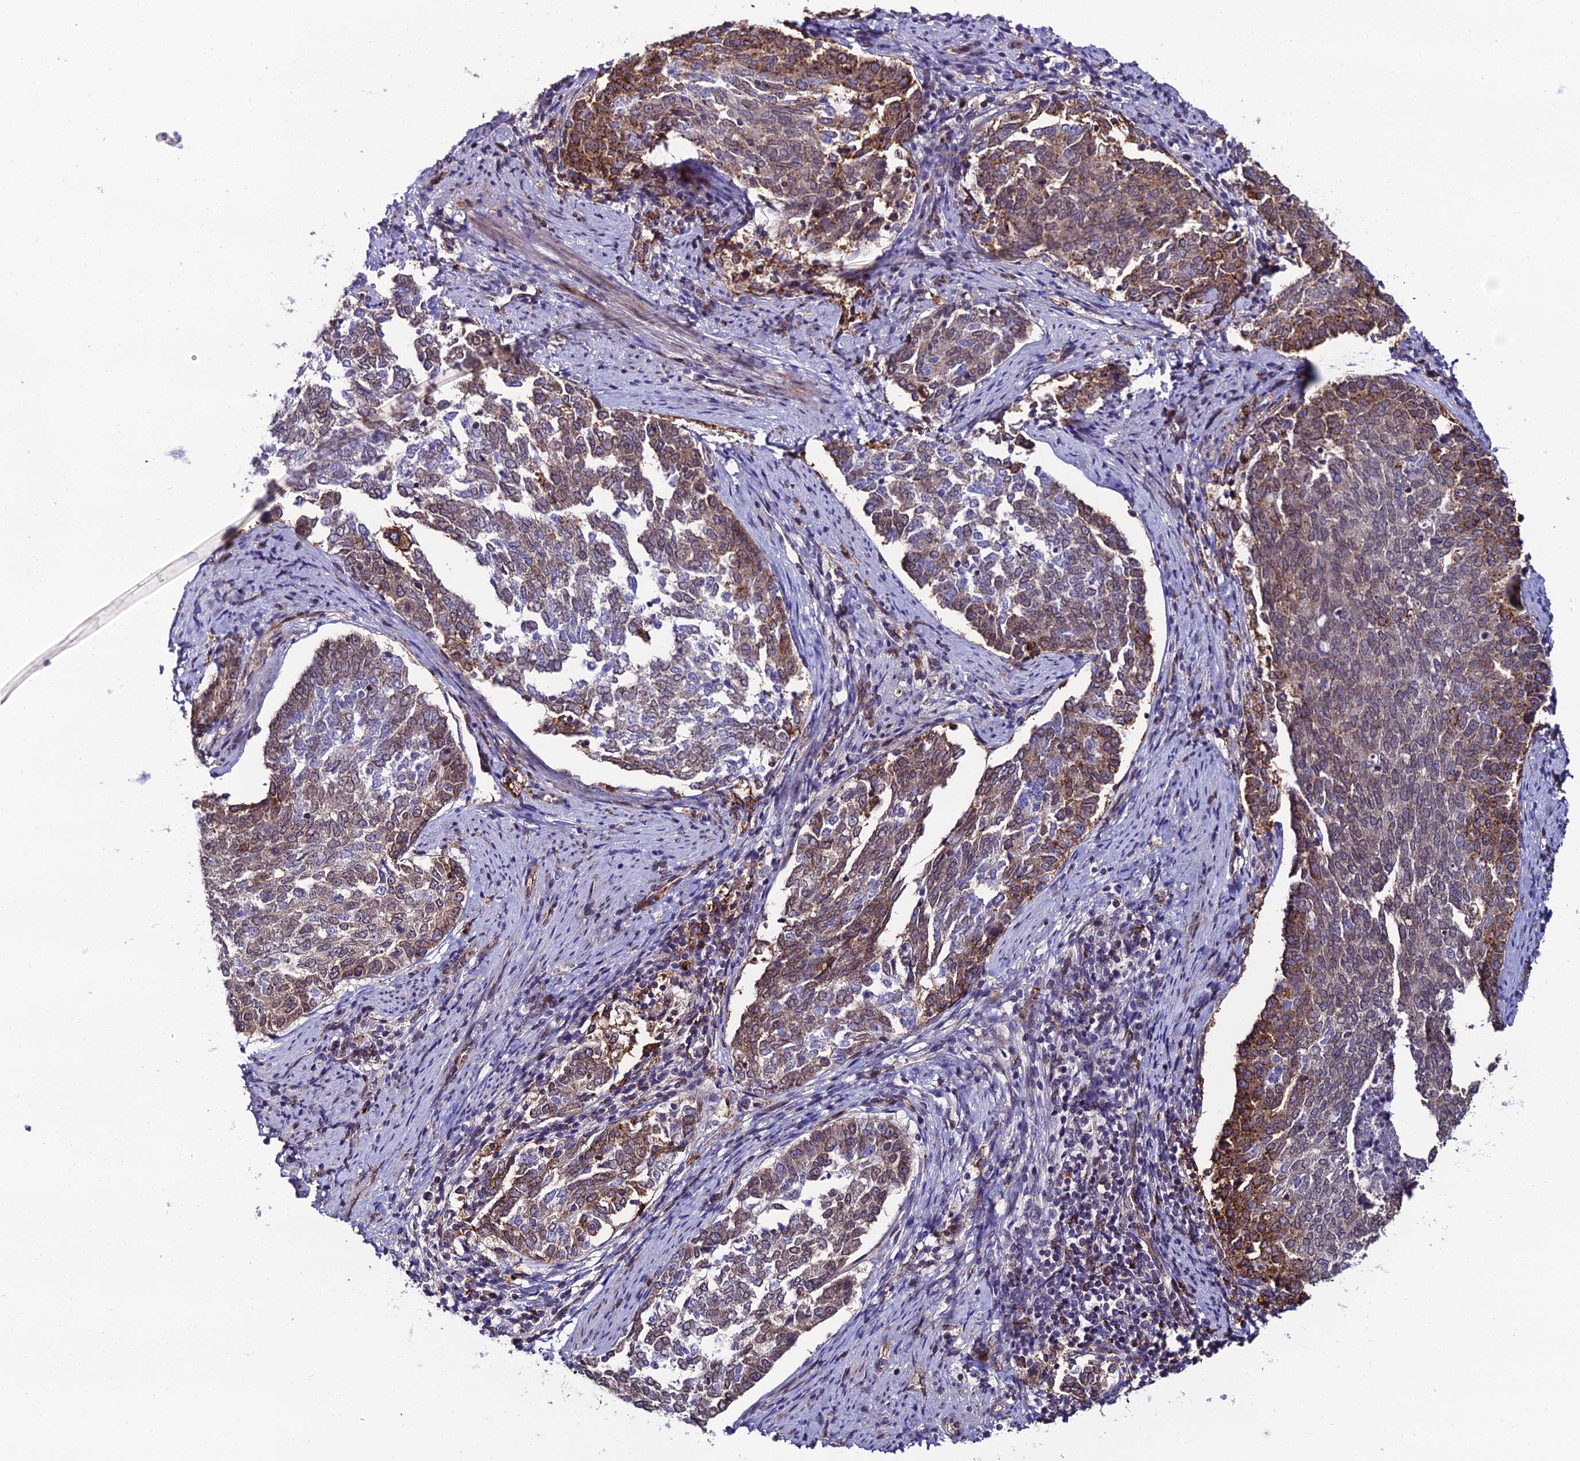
{"staining": {"intensity": "moderate", "quantity": "25%-75%", "location": "cytoplasmic/membranous"}, "tissue": "endometrial cancer", "cell_type": "Tumor cells", "image_type": "cancer", "snomed": [{"axis": "morphology", "description": "Adenocarcinoma, NOS"}, {"axis": "topography", "description": "Endometrium"}], "caption": "Brown immunohistochemical staining in human adenocarcinoma (endometrial) shows moderate cytoplasmic/membranous positivity in about 25%-75% of tumor cells.", "gene": "DDX19A", "patient": {"sex": "female", "age": 80}}